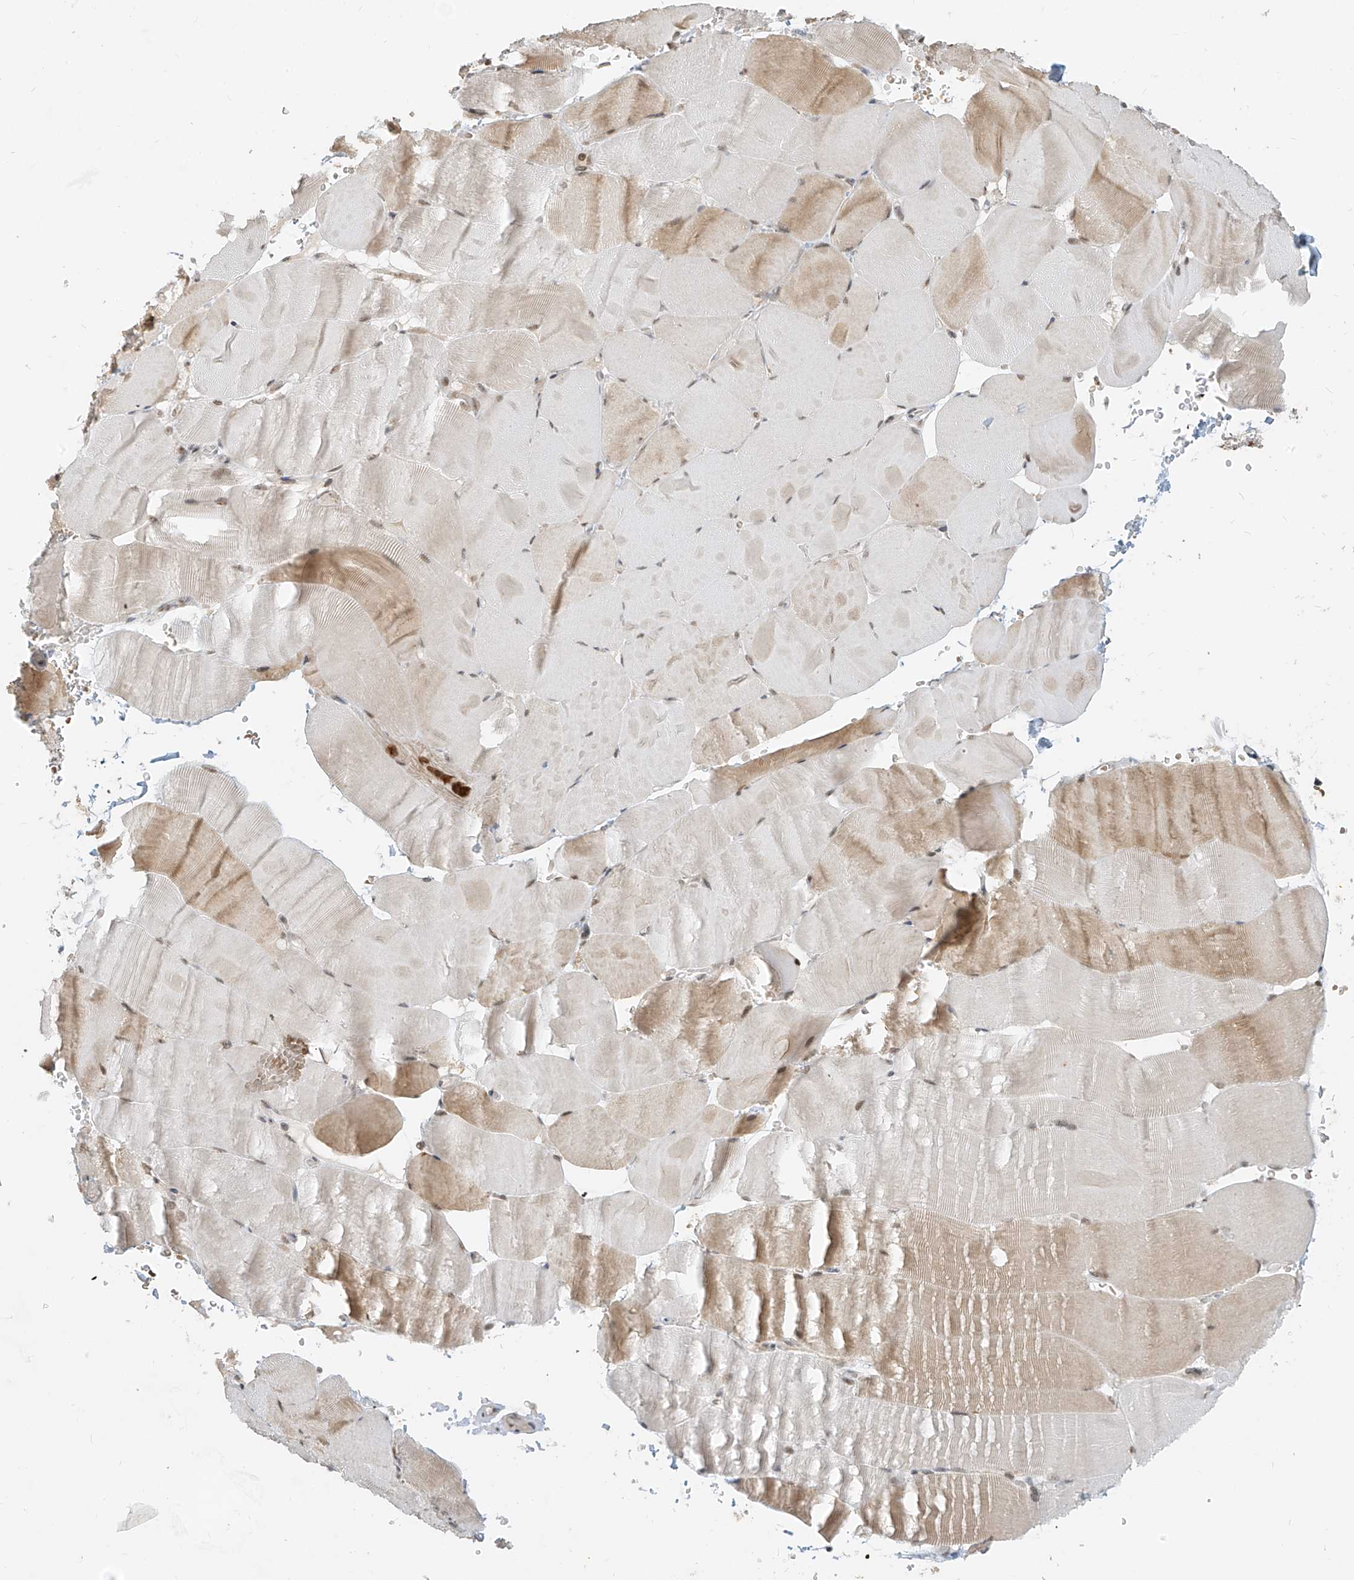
{"staining": {"intensity": "weak", "quantity": ">75%", "location": "cytoplasmic/membranous,nuclear"}, "tissue": "skeletal muscle", "cell_type": "Myocytes", "image_type": "normal", "snomed": [{"axis": "morphology", "description": "Normal tissue, NOS"}, {"axis": "topography", "description": "Skeletal muscle"}, {"axis": "topography", "description": "Parathyroid gland"}], "caption": "Immunohistochemical staining of benign skeletal muscle reveals weak cytoplasmic/membranous,nuclear protein staining in about >75% of myocytes. (Brightfield microscopy of DAB IHC at high magnification).", "gene": "ZMYM2", "patient": {"sex": "female", "age": 37}}